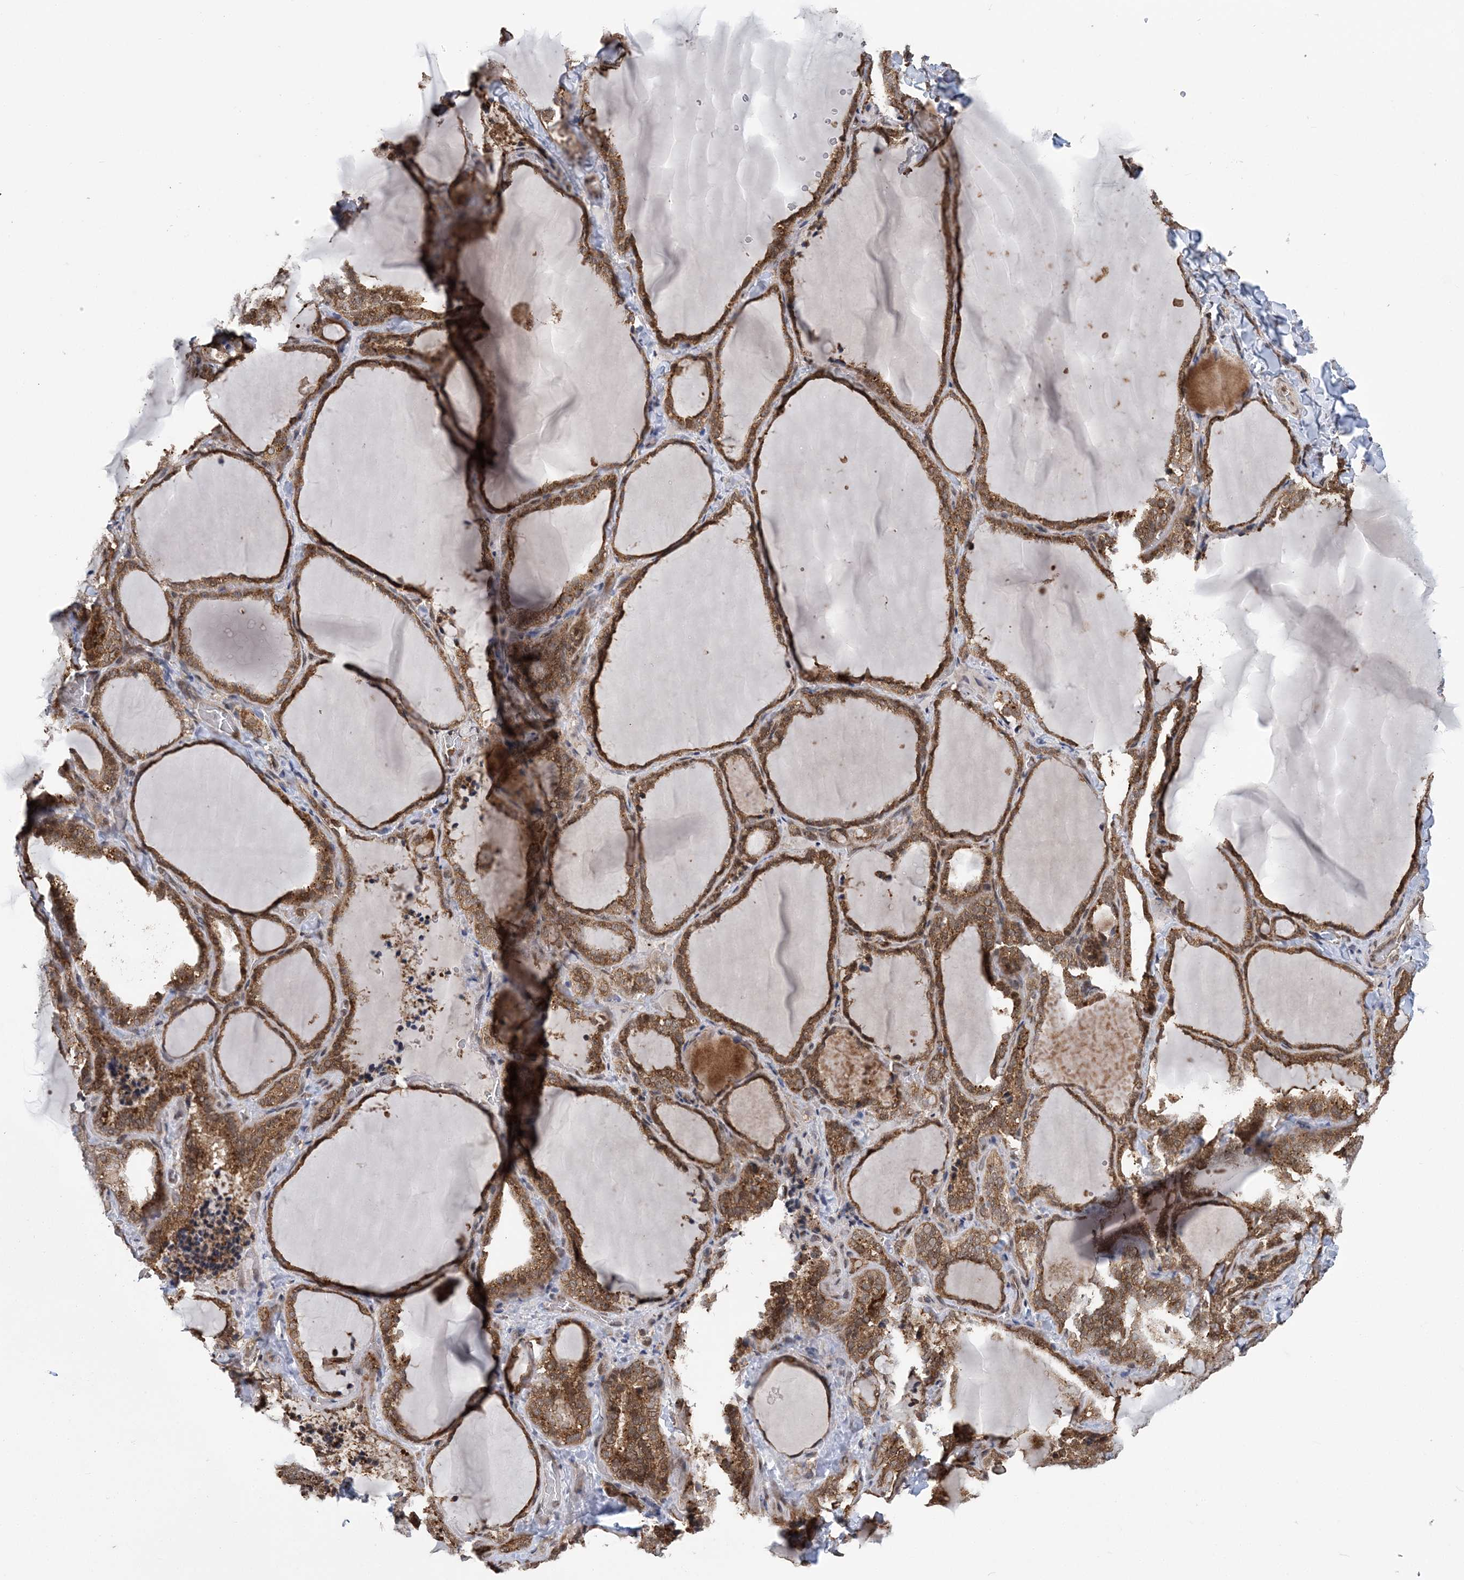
{"staining": {"intensity": "moderate", "quantity": ">75%", "location": "cytoplasmic/membranous"}, "tissue": "thyroid gland", "cell_type": "Glandular cells", "image_type": "normal", "snomed": [{"axis": "morphology", "description": "Normal tissue, NOS"}, {"axis": "topography", "description": "Thyroid gland"}], "caption": "Thyroid gland was stained to show a protein in brown. There is medium levels of moderate cytoplasmic/membranous positivity in about >75% of glandular cells. (DAB IHC, brown staining for protein, blue staining for nuclei).", "gene": "PCBP1", "patient": {"sex": "female", "age": 22}}